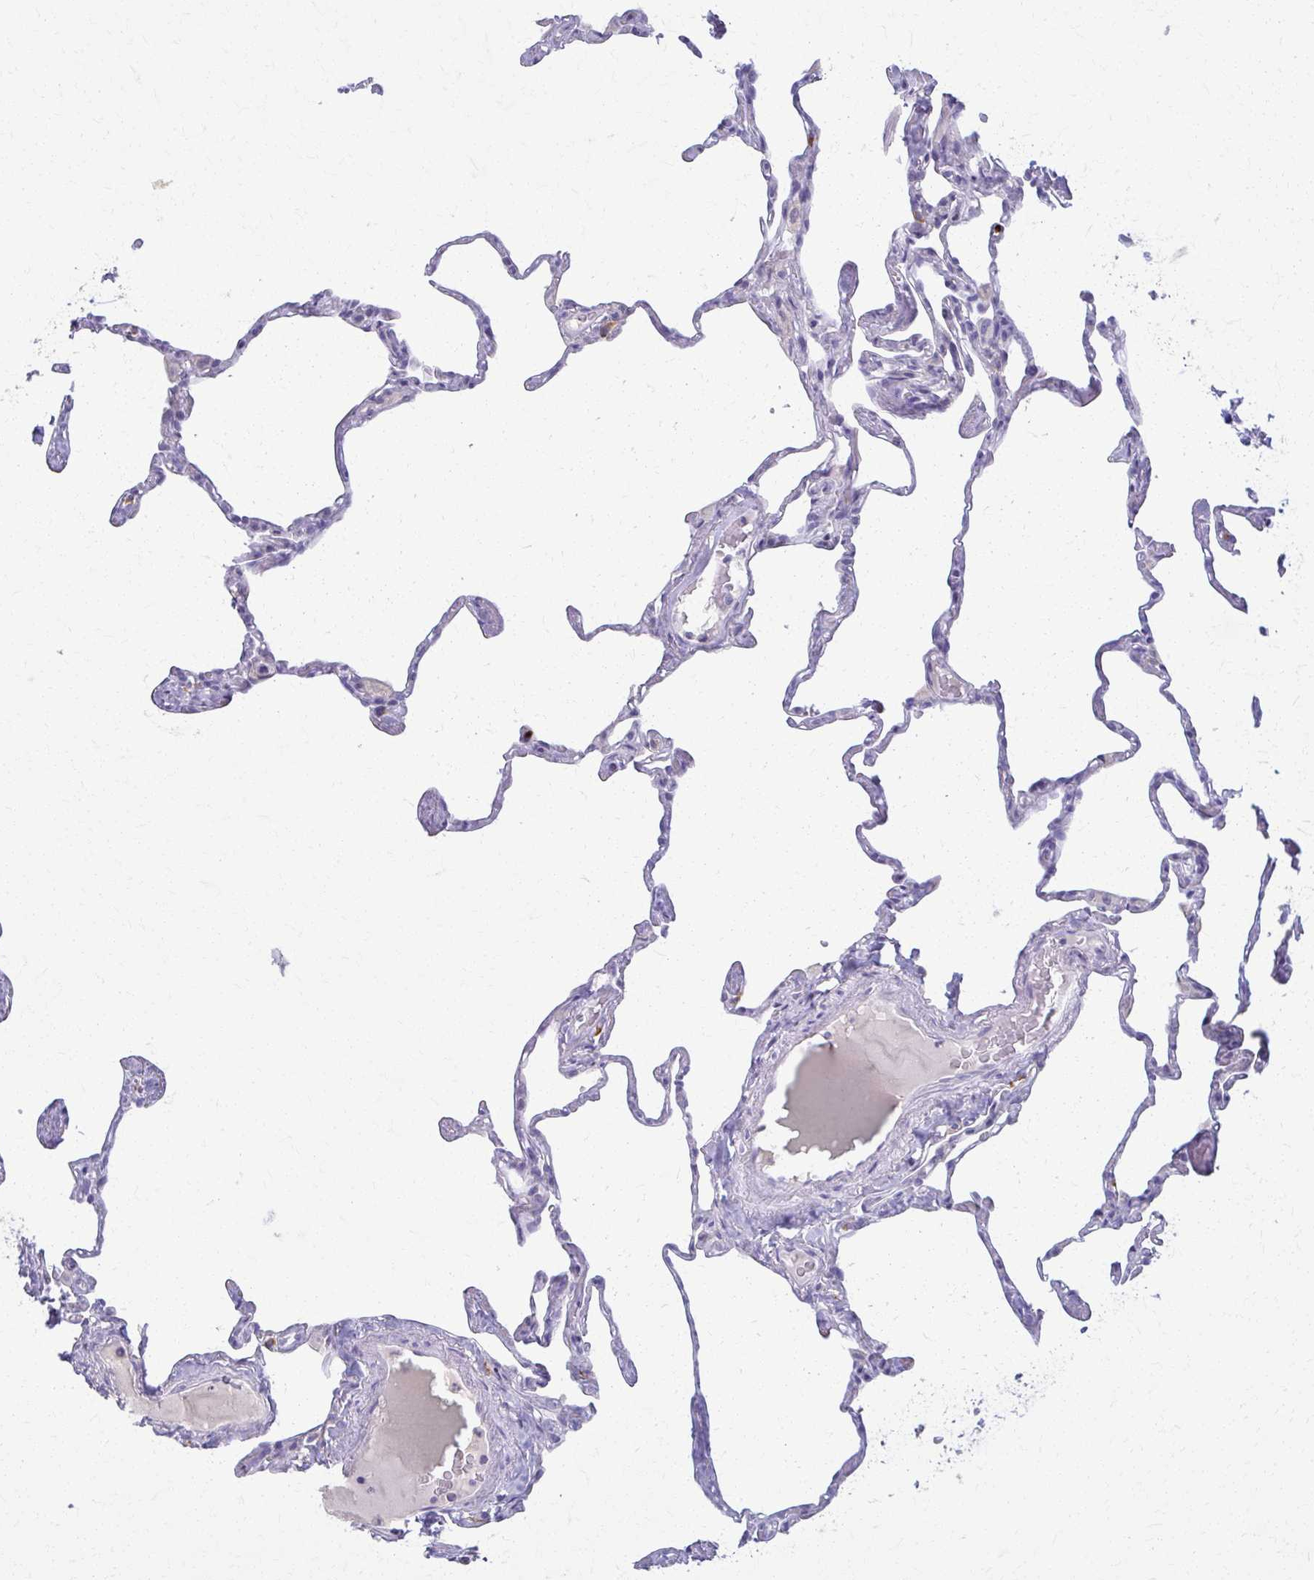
{"staining": {"intensity": "negative", "quantity": "none", "location": "none"}, "tissue": "lung", "cell_type": "Alveolar cells", "image_type": "normal", "snomed": [{"axis": "morphology", "description": "Normal tissue, NOS"}, {"axis": "topography", "description": "Lung"}], "caption": "IHC histopathology image of unremarkable lung: human lung stained with DAB exhibits no significant protein positivity in alveolar cells.", "gene": "ENSG00000275249", "patient": {"sex": "male", "age": 65}}